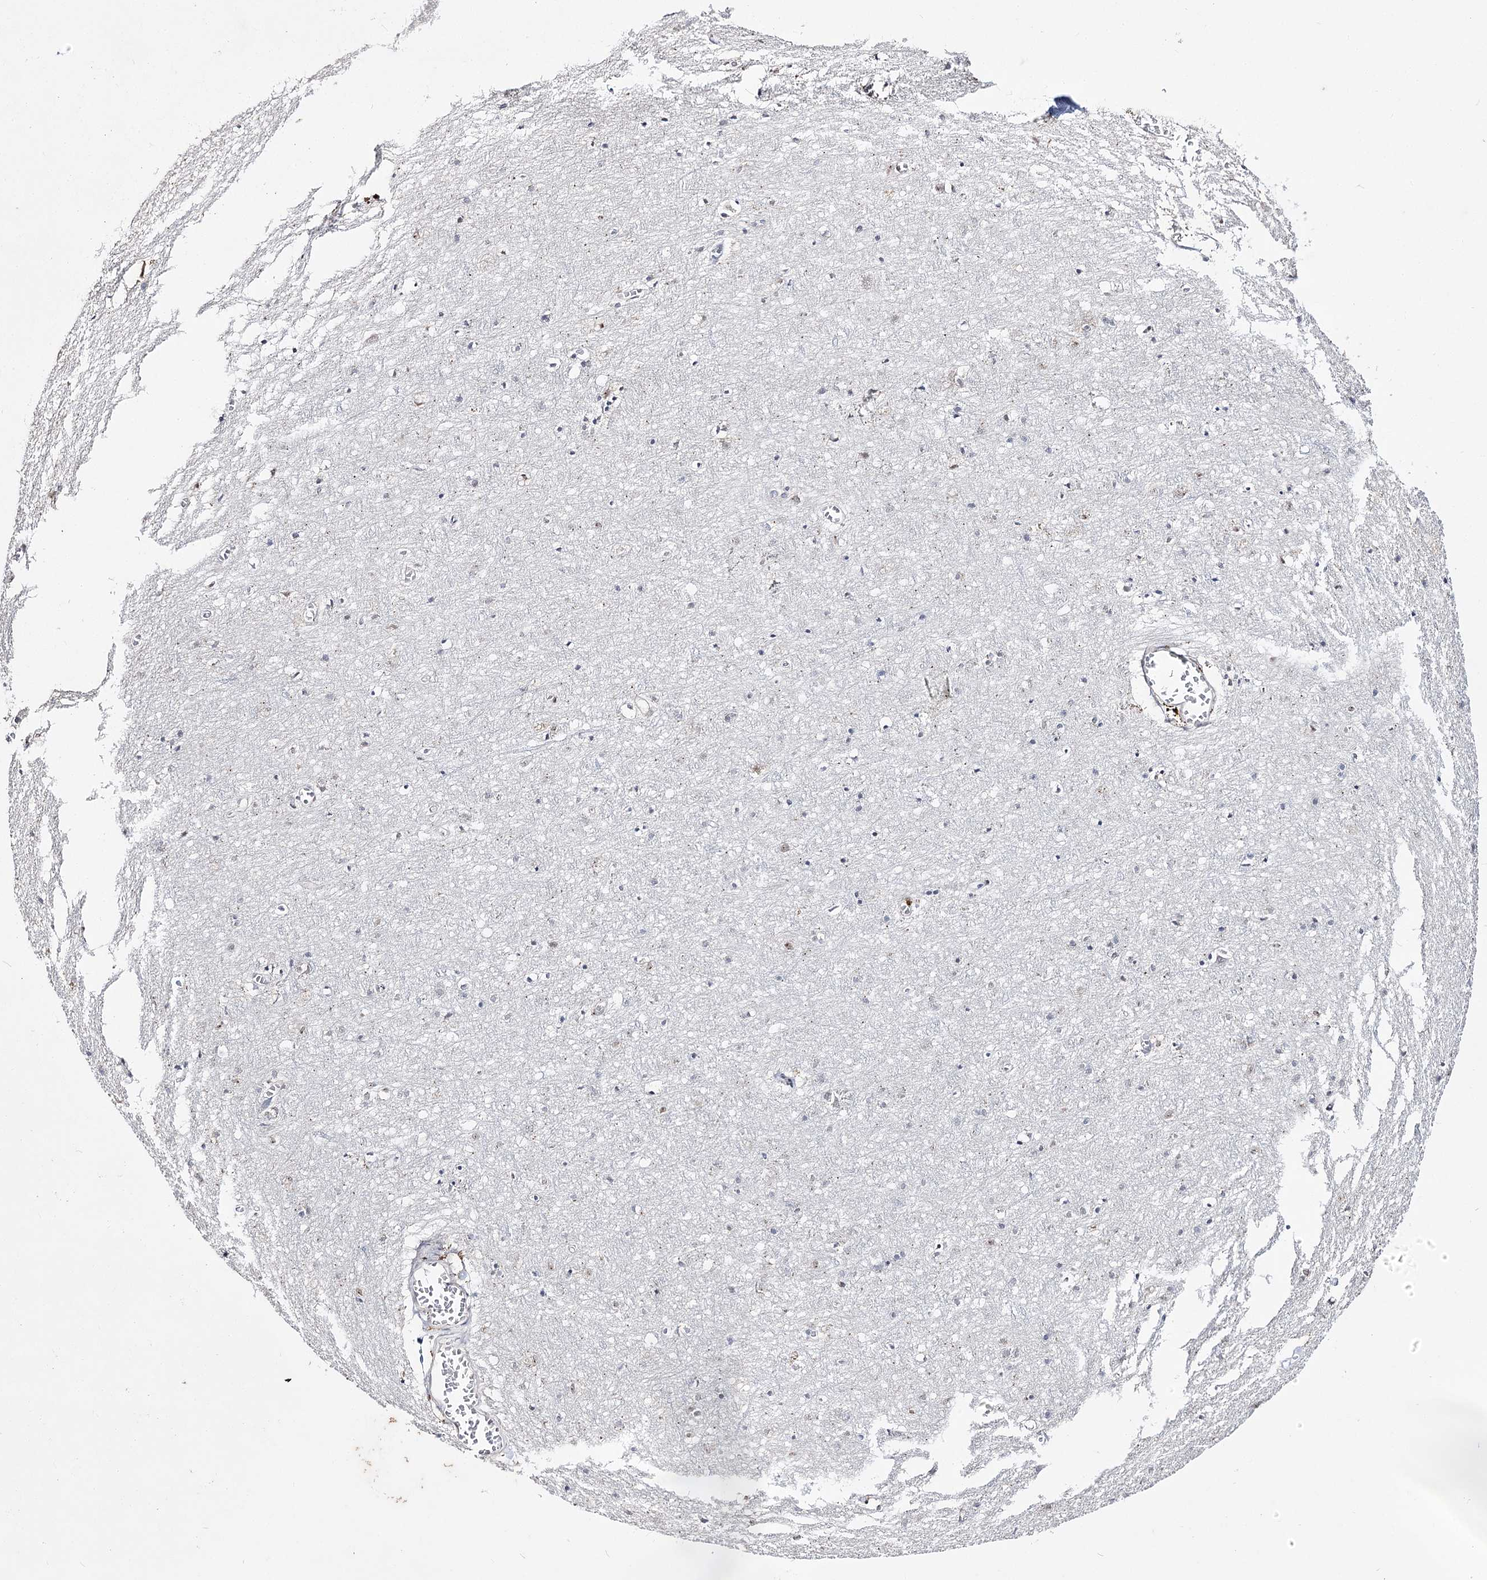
{"staining": {"intensity": "negative", "quantity": "none", "location": "none"}, "tissue": "cerebral cortex", "cell_type": "Endothelial cells", "image_type": "normal", "snomed": [{"axis": "morphology", "description": "Normal tissue, NOS"}, {"axis": "topography", "description": "Cerebral cortex"}], "caption": "Endothelial cells are negative for protein expression in unremarkable human cerebral cortex. The staining was performed using DAB to visualize the protein expression in brown, while the nuclei were stained in blue with hematoxylin (Magnification: 20x).", "gene": "DDX50", "patient": {"sex": "female", "age": 64}}